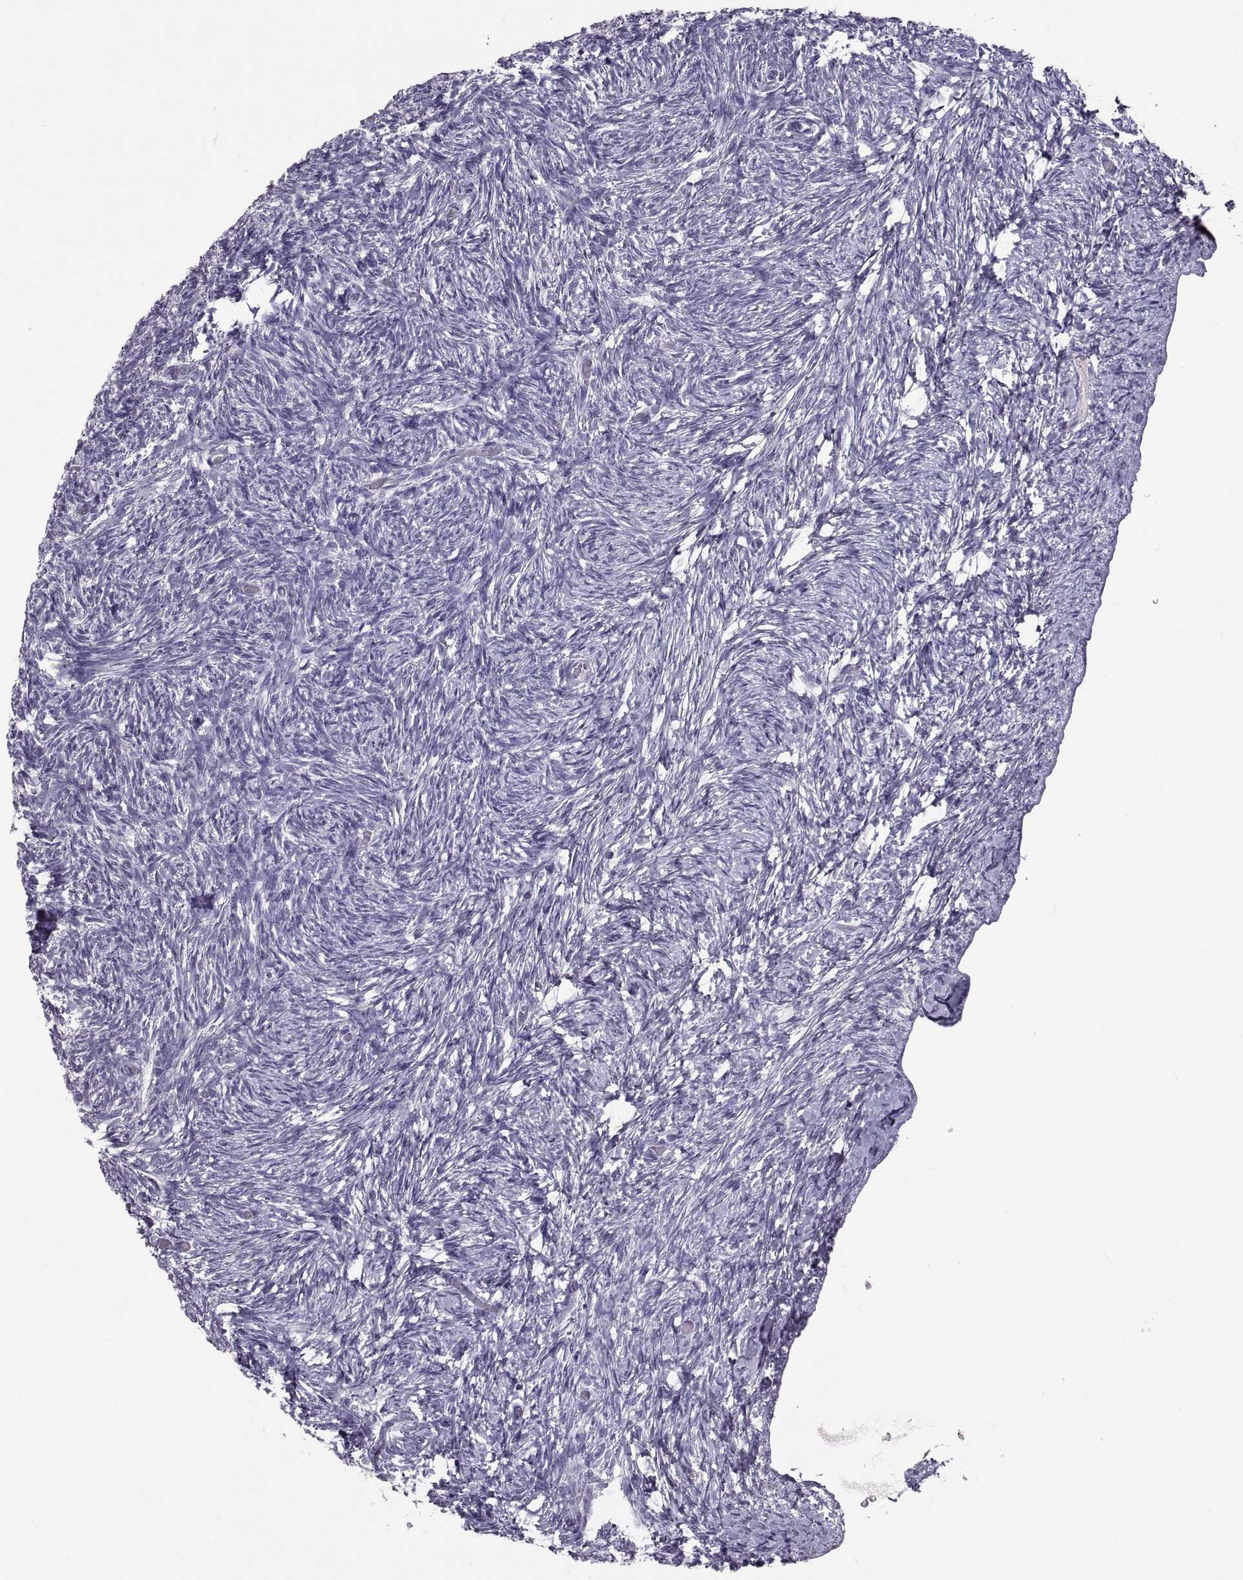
{"staining": {"intensity": "negative", "quantity": "none", "location": "none"}, "tissue": "ovary", "cell_type": "Ovarian stroma cells", "image_type": "normal", "snomed": [{"axis": "morphology", "description": "Normal tissue, NOS"}, {"axis": "topography", "description": "Ovary"}], "caption": "Immunohistochemical staining of unremarkable ovary displays no significant staining in ovarian stroma cells. (Stains: DAB (3,3'-diaminobenzidine) immunohistochemistry with hematoxylin counter stain, Microscopy: brightfield microscopy at high magnification).", "gene": "SOX21", "patient": {"sex": "female", "age": 39}}